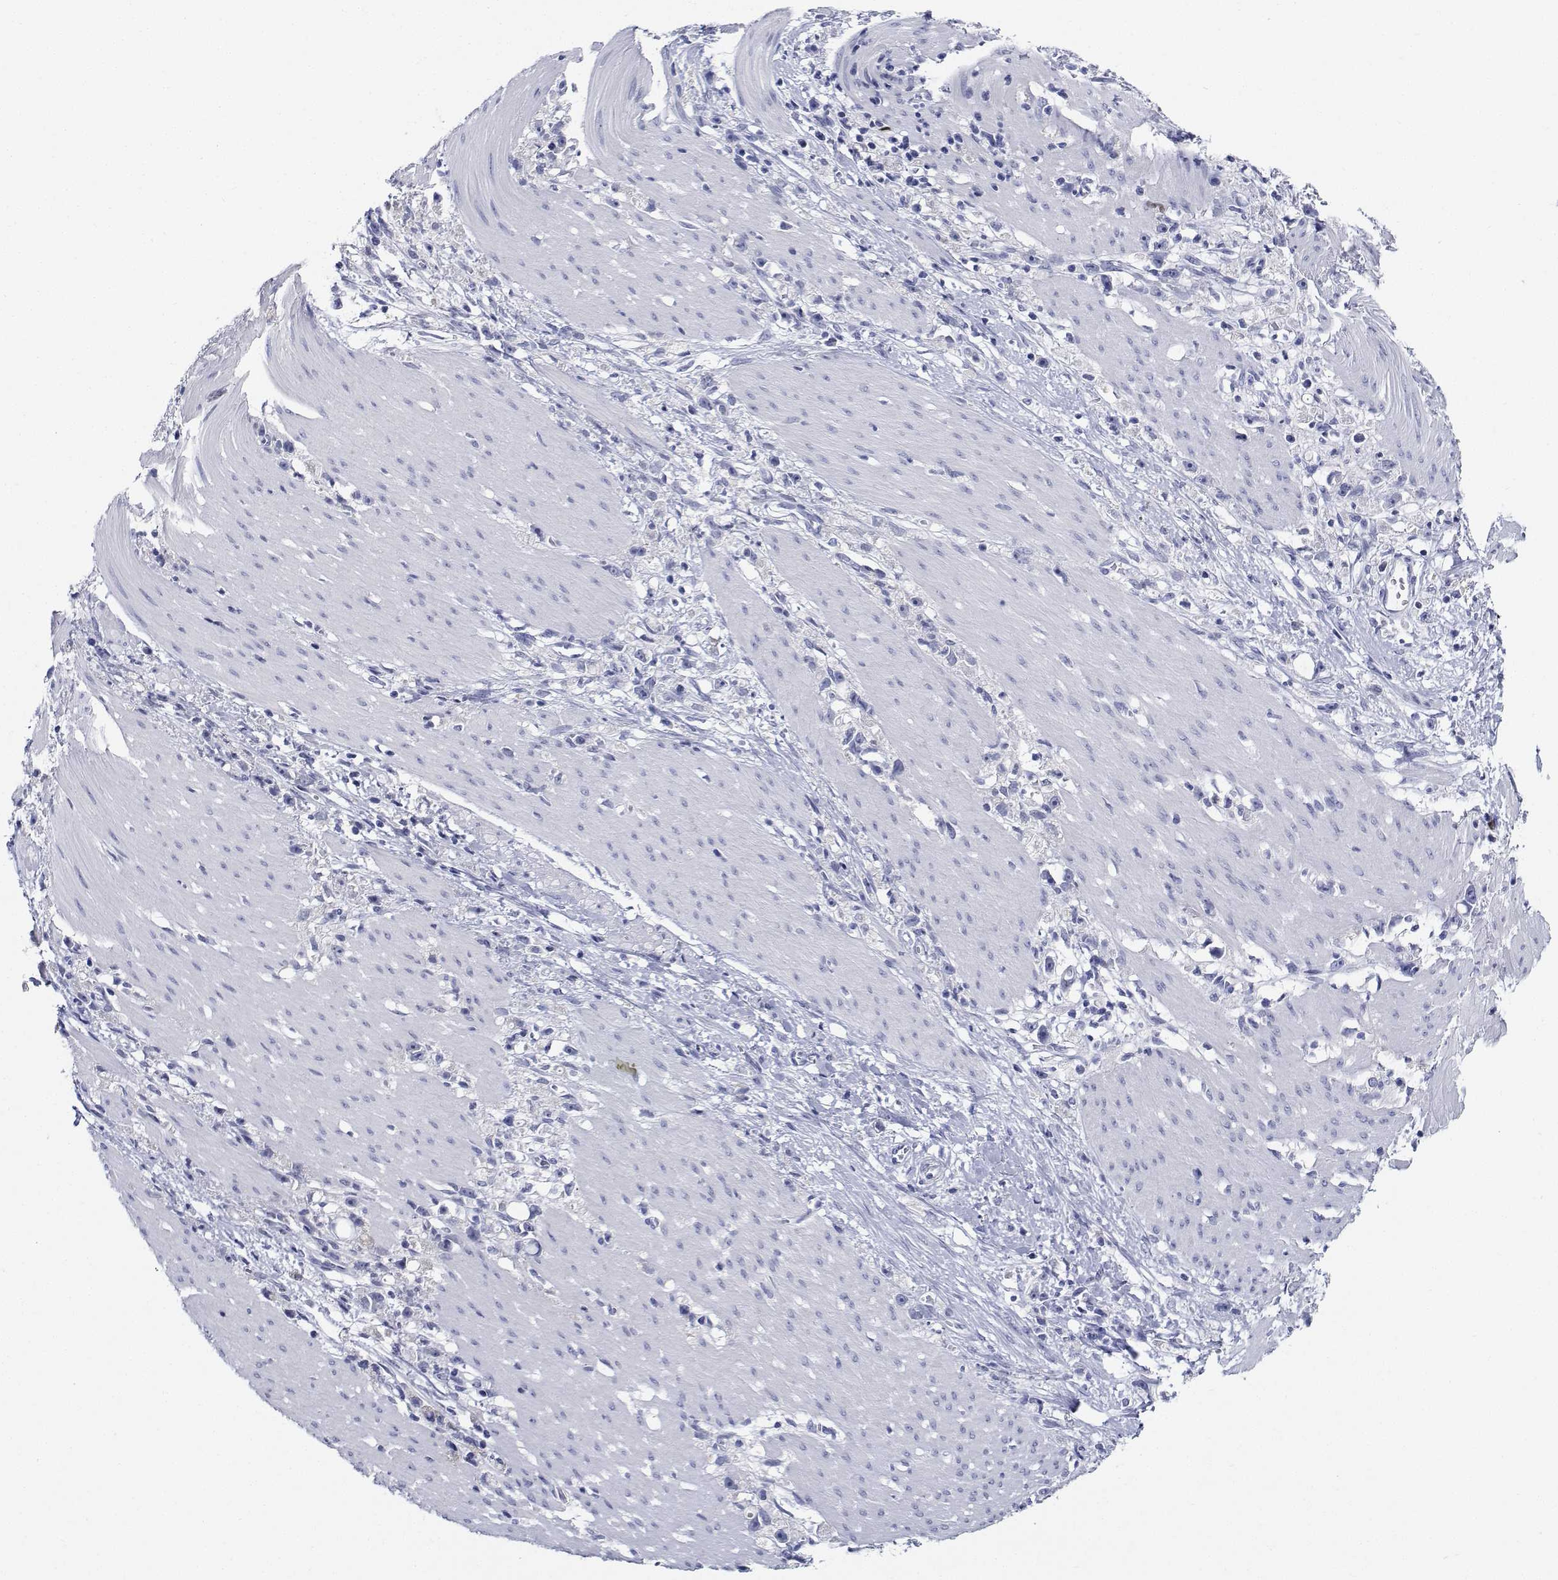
{"staining": {"intensity": "negative", "quantity": "none", "location": "none"}, "tissue": "stomach cancer", "cell_type": "Tumor cells", "image_type": "cancer", "snomed": [{"axis": "morphology", "description": "Adenocarcinoma, NOS"}, {"axis": "topography", "description": "Stomach"}], "caption": "Immunohistochemistry (IHC) histopathology image of neoplastic tissue: human stomach adenocarcinoma stained with DAB (3,3'-diaminobenzidine) displays no significant protein staining in tumor cells. The staining was performed using DAB to visualize the protein expression in brown, while the nuclei were stained in blue with hematoxylin (Magnification: 20x).", "gene": "PLXNA4", "patient": {"sex": "female", "age": 59}}